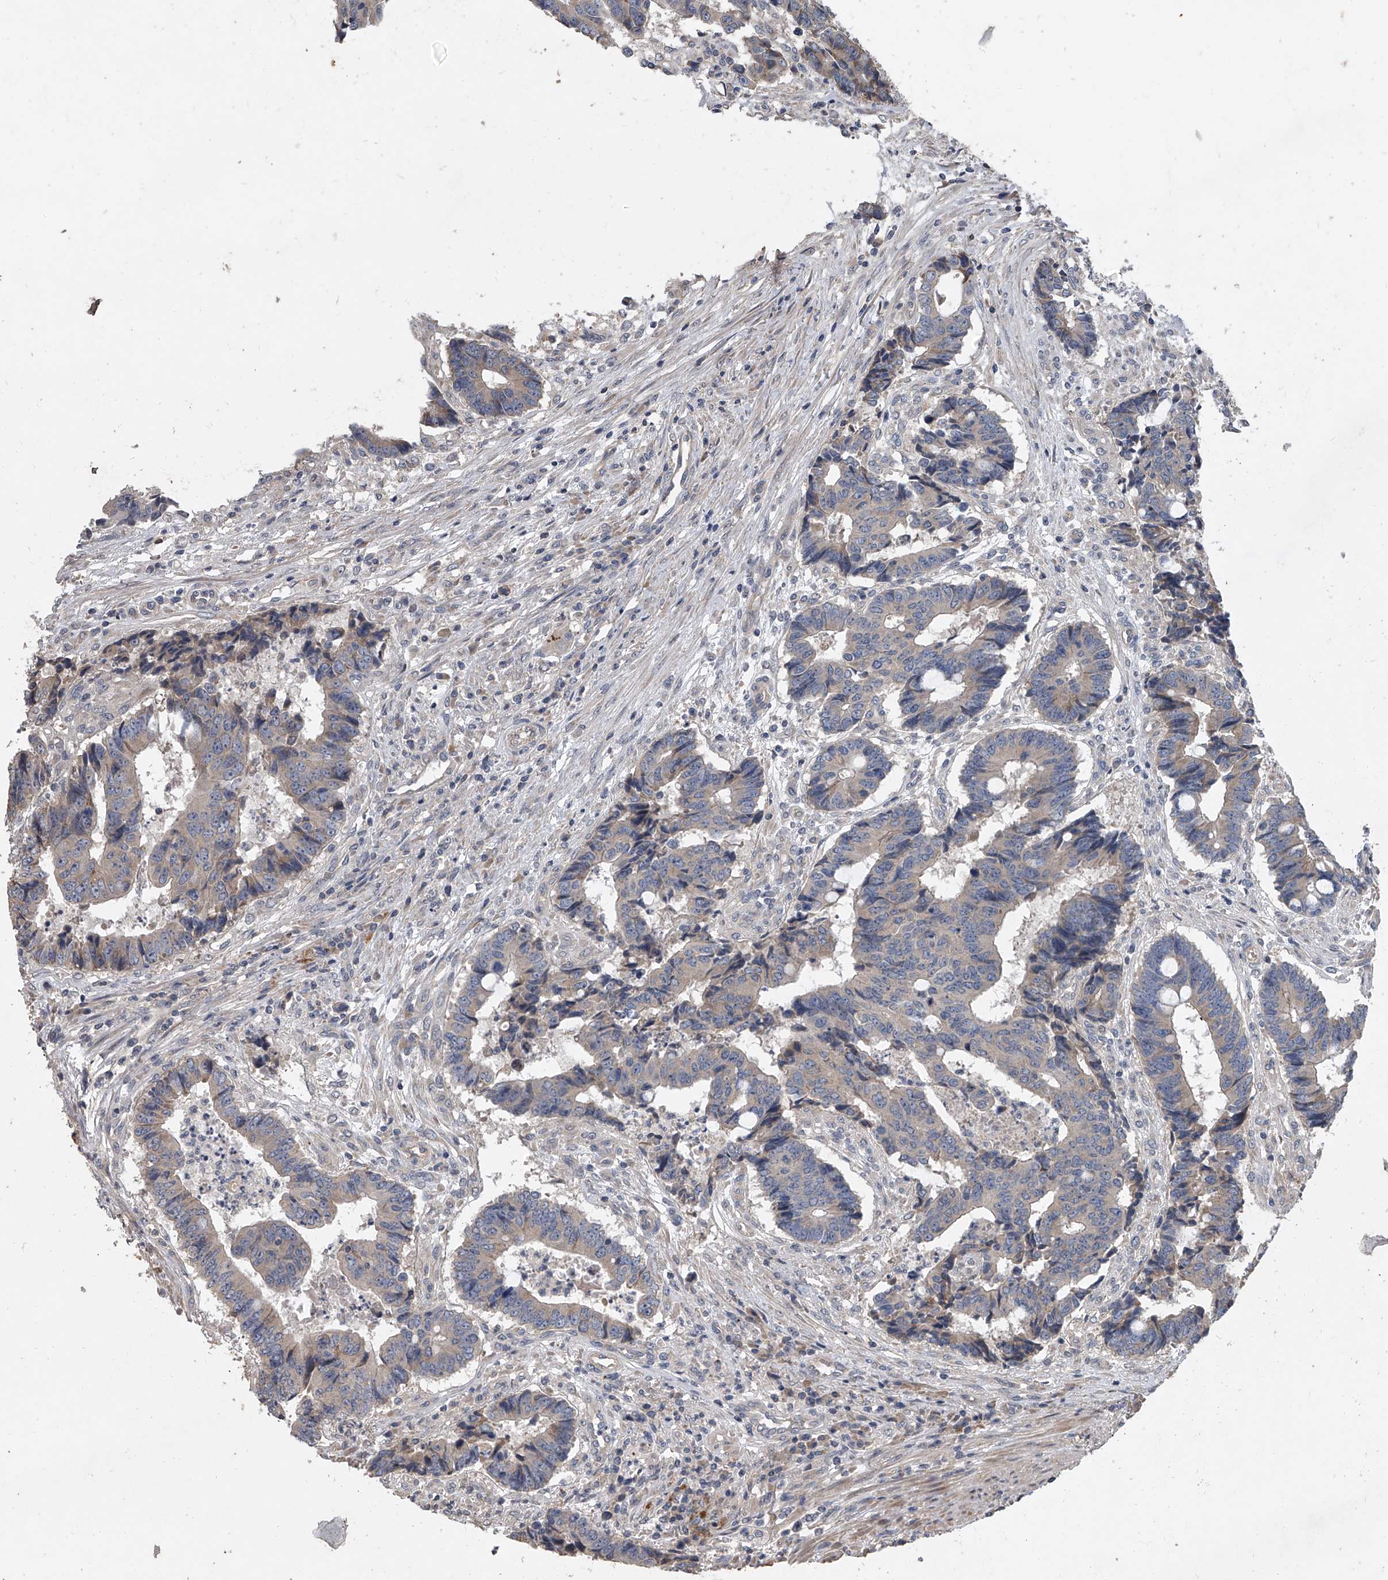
{"staining": {"intensity": "weak", "quantity": "<25%", "location": "cytoplasmic/membranous"}, "tissue": "colorectal cancer", "cell_type": "Tumor cells", "image_type": "cancer", "snomed": [{"axis": "morphology", "description": "Adenocarcinoma, NOS"}, {"axis": "topography", "description": "Rectum"}], "caption": "Protein analysis of adenocarcinoma (colorectal) demonstrates no significant expression in tumor cells. (DAB immunohistochemistry, high magnification).", "gene": "DOCK9", "patient": {"sex": "male", "age": 84}}